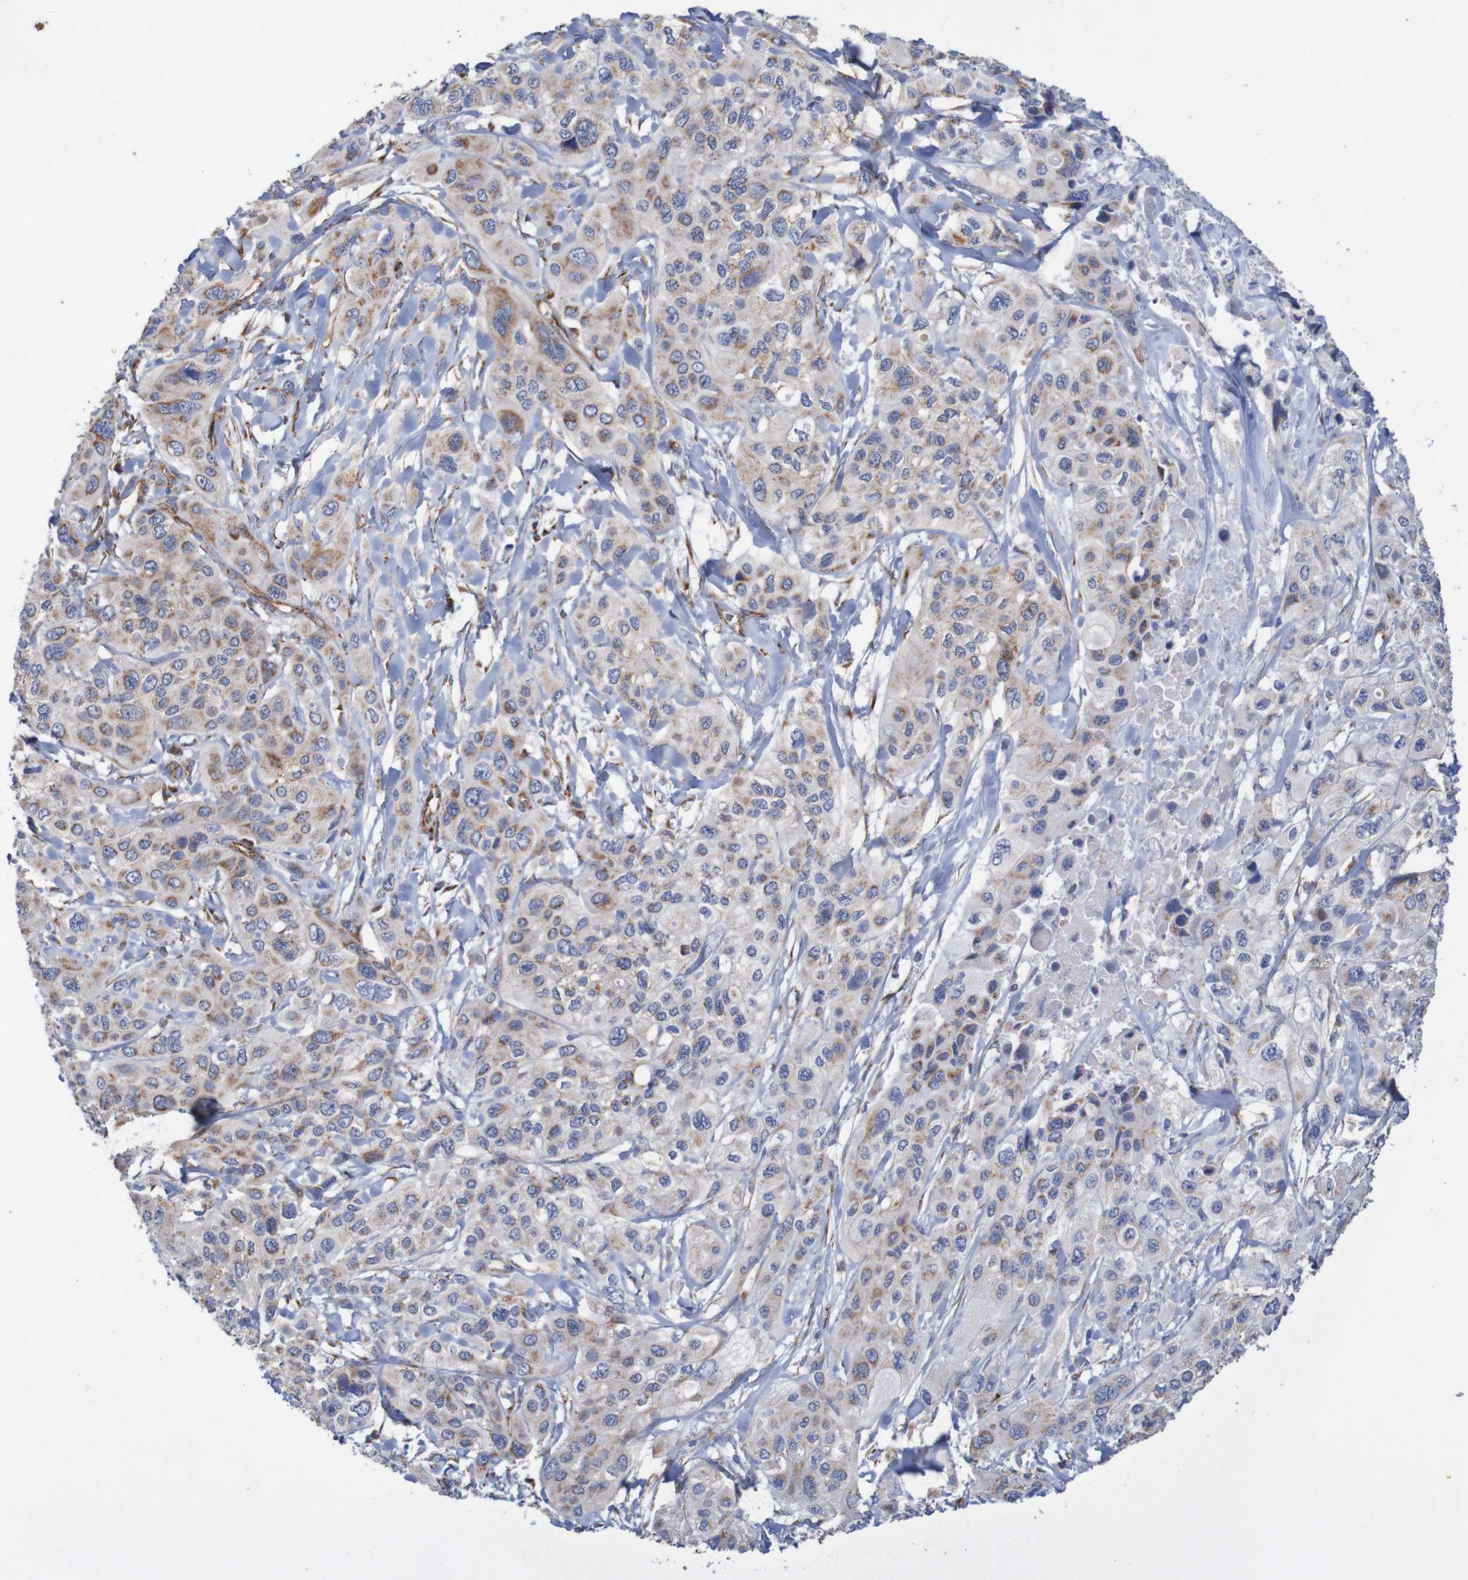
{"staining": {"intensity": "weak", "quantity": "25%-75%", "location": "cytoplasmic/membranous"}, "tissue": "pancreatic cancer", "cell_type": "Tumor cells", "image_type": "cancer", "snomed": [{"axis": "morphology", "description": "Adenocarcinoma, NOS"}, {"axis": "topography", "description": "Pancreas"}], "caption": "IHC of adenocarcinoma (pancreatic) displays low levels of weak cytoplasmic/membranous expression in about 25%-75% of tumor cells. The staining was performed using DAB to visualize the protein expression in brown, while the nuclei were stained in blue with hematoxylin (Magnification: 20x).", "gene": "MMEL1", "patient": {"sex": "male", "age": 73}}